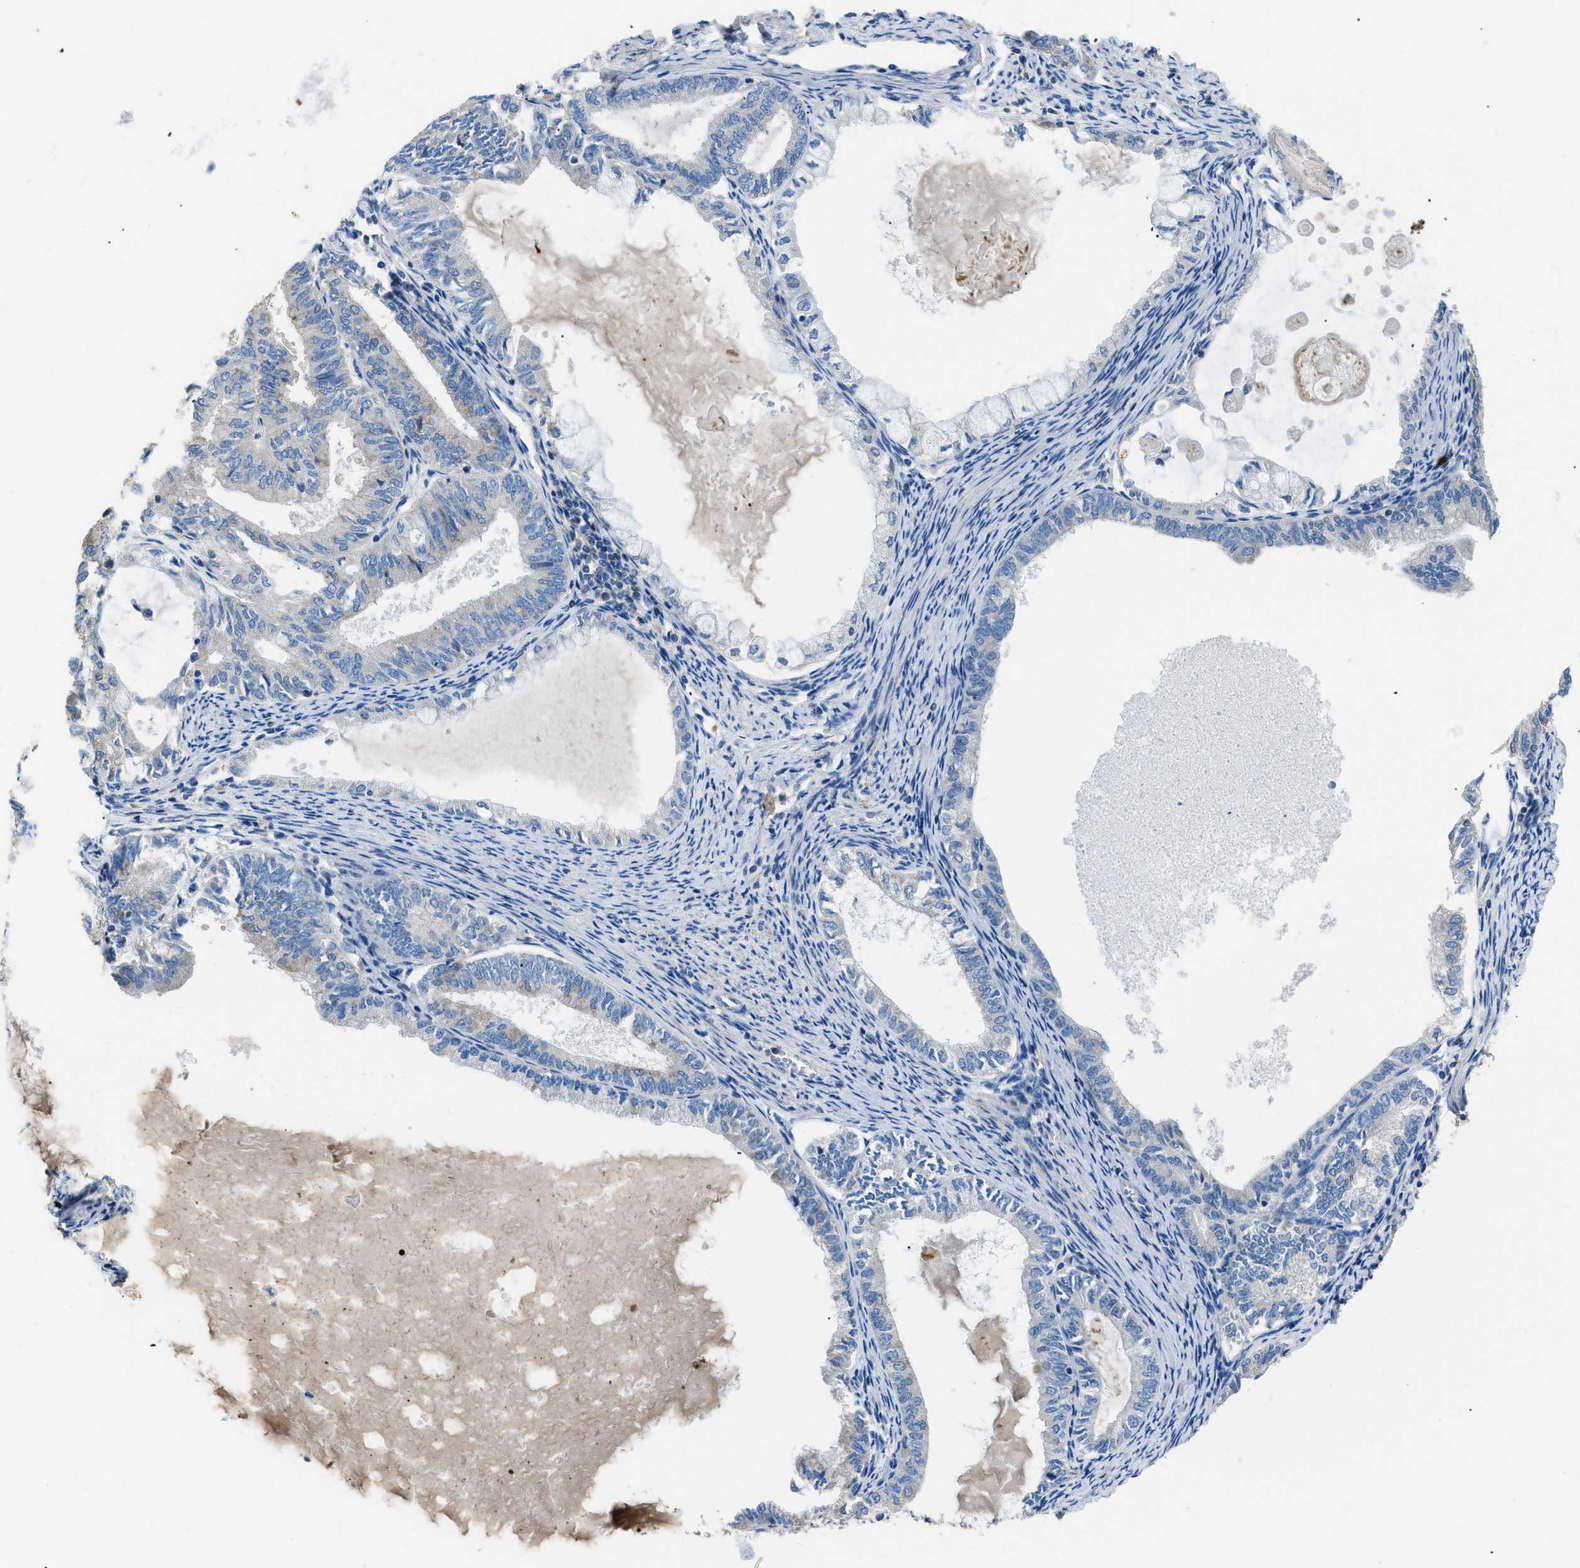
{"staining": {"intensity": "negative", "quantity": "none", "location": "none"}, "tissue": "endometrial cancer", "cell_type": "Tumor cells", "image_type": "cancer", "snomed": [{"axis": "morphology", "description": "Adenocarcinoma, NOS"}, {"axis": "topography", "description": "Endometrium"}], "caption": "Immunohistochemical staining of human adenocarcinoma (endometrial) demonstrates no significant staining in tumor cells.", "gene": "SGCZ", "patient": {"sex": "female", "age": 86}}